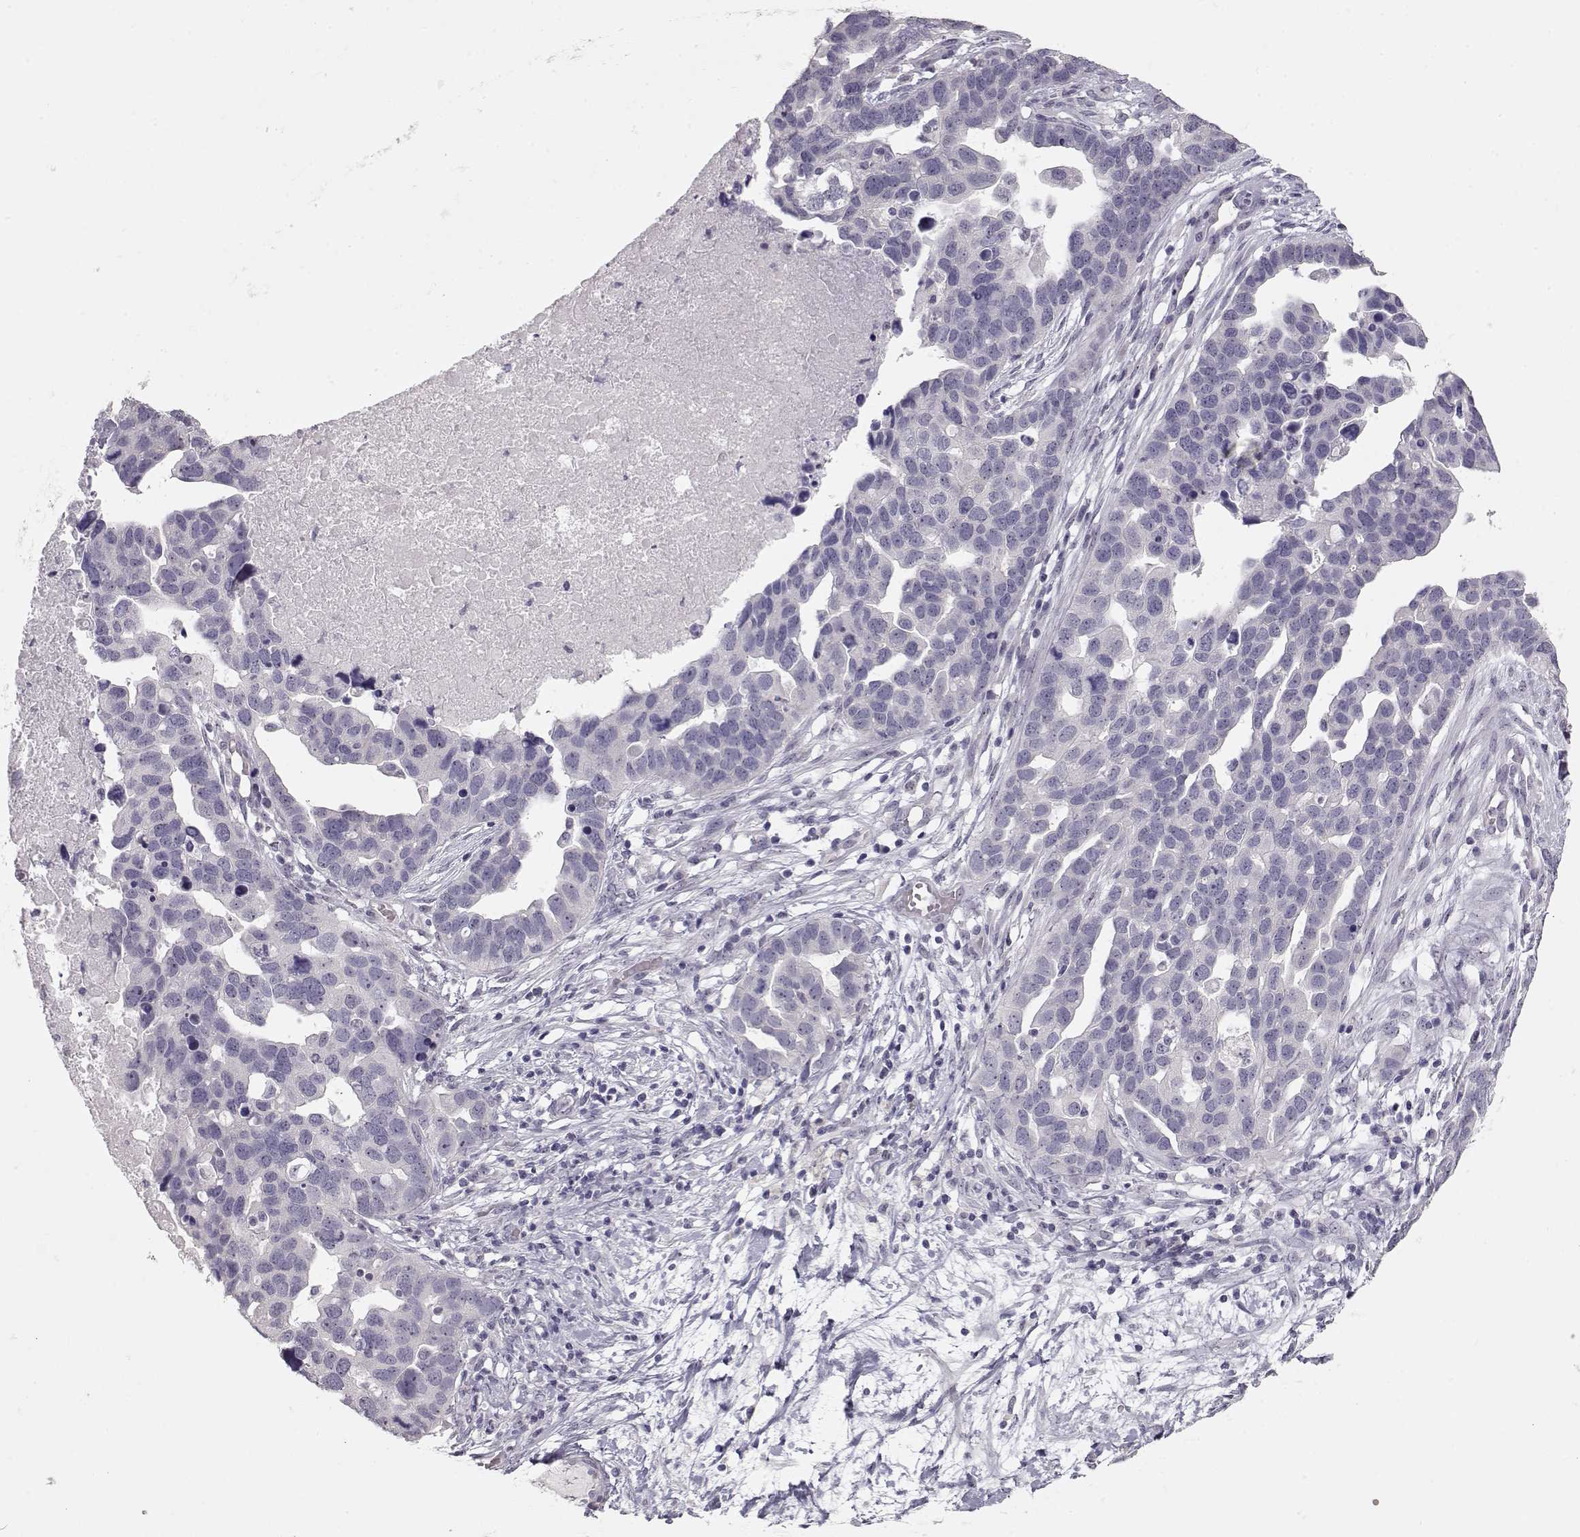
{"staining": {"intensity": "negative", "quantity": "none", "location": "none"}, "tissue": "ovarian cancer", "cell_type": "Tumor cells", "image_type": "cancer", "snomed": [{"axis": "morphology", "description": "Cystadenocarcinoma, serous, NOS"}, {"axis": "topography", "description": "Ovary"}], "caption": "High power microscopy micrograph of an IHC histopathology image of ovarian serous cystadenocarcinoma, revealing no significant expression in tumor cells. (DAB (3,3'-diaminobenzidine) immunohistochemistry (IHC), high magnification).", "gene": "FAM205A", "patient": {"sex": "female", "age": 54}}